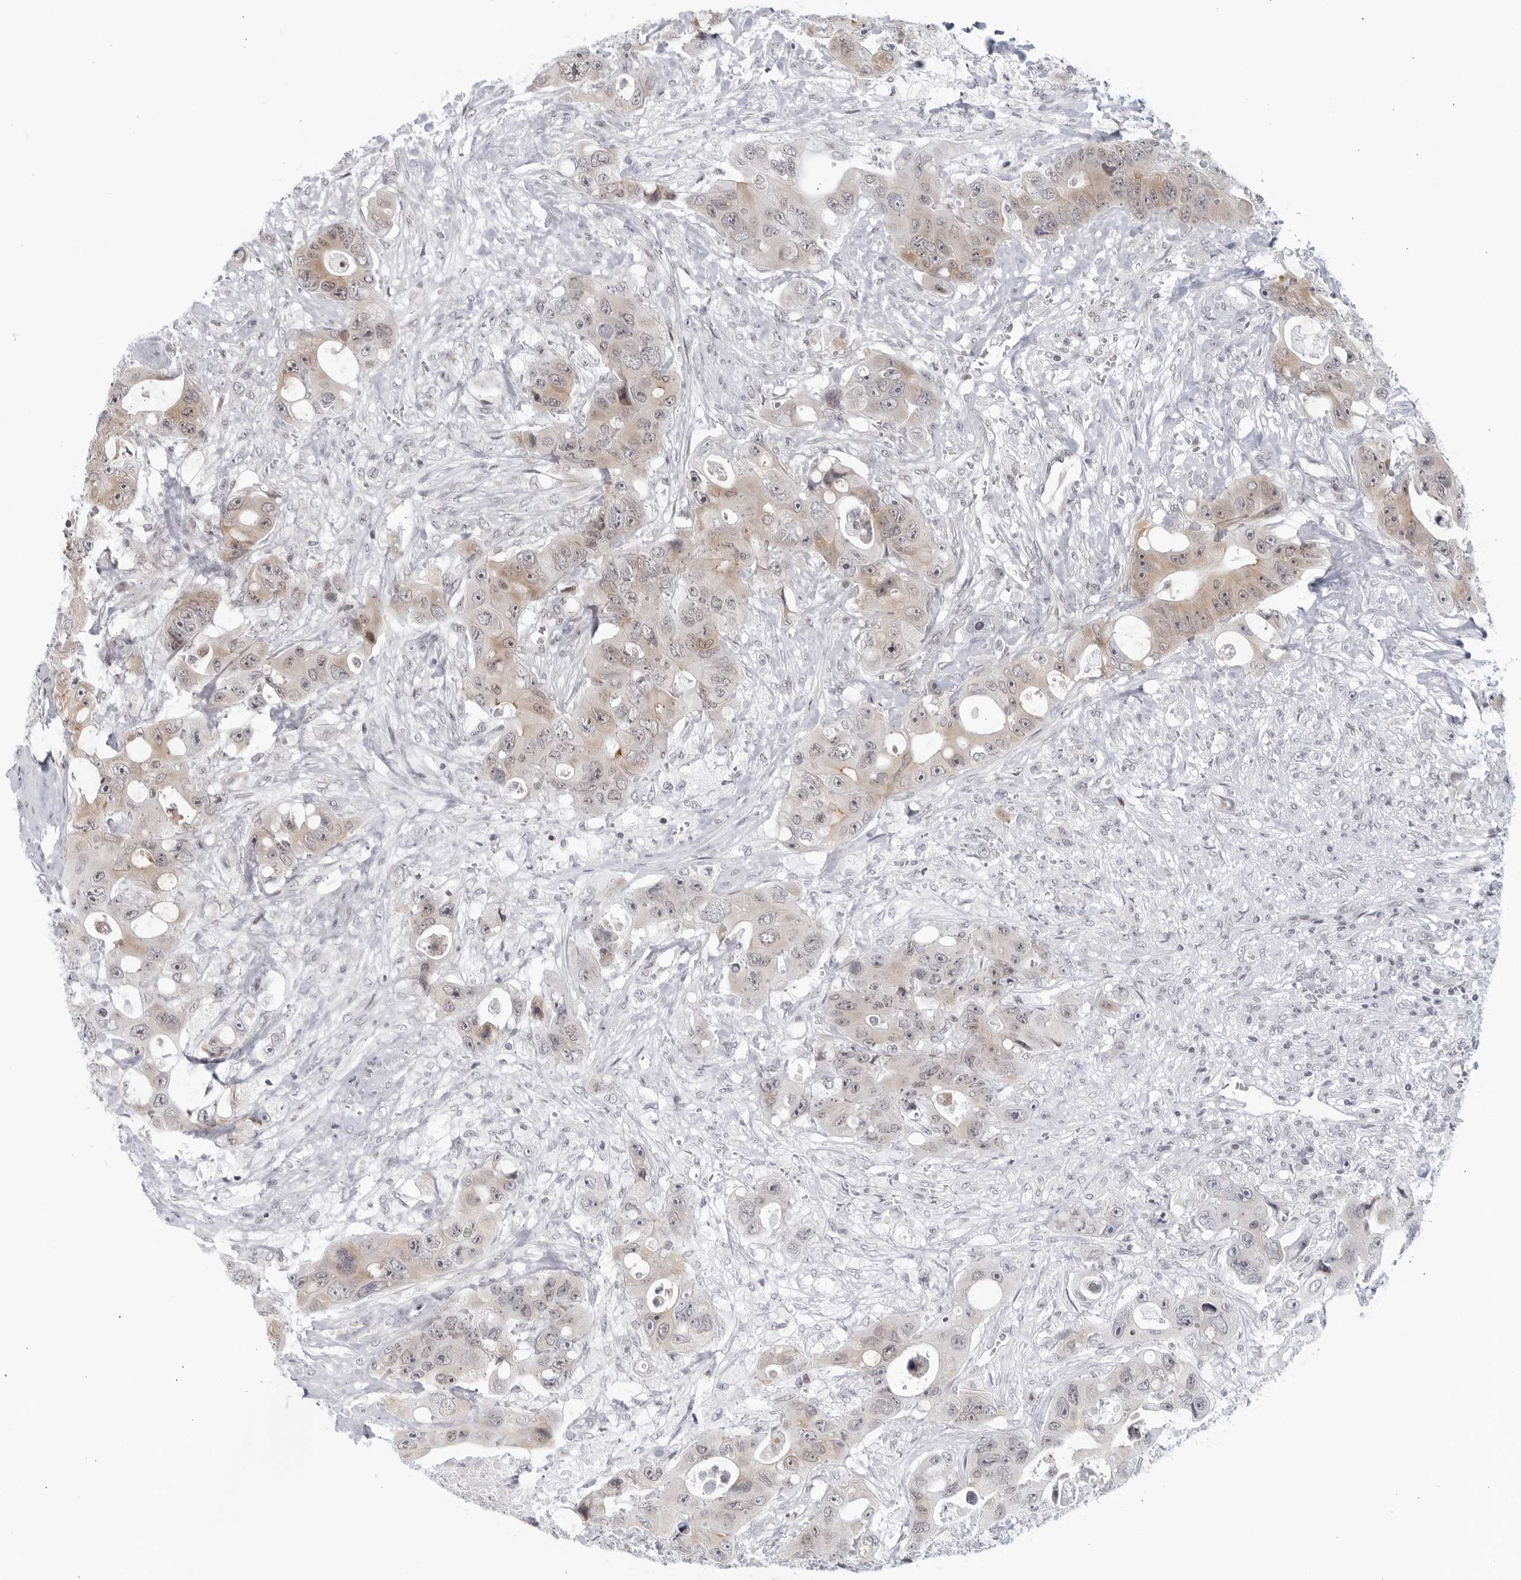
{"staining": {"intensity": "weak", "quantity": "<25%", "location": "cytoplasmic/membranous"}, "tissue": "colorectal cancer", "cell_type": "Tumor cells", "image_type": "cancer", "snomed": [{"axis": "morphology", "description": "Adenocarcinoma, NOS"}, {"axis": "topography", "description": "Colon"}], "caption": "Tumor cells show no significant protein positivity in colorectal adenocarcinoma.", "gene": "RAB11FIP3", "patient": {"sex": "female", "age": 46}}